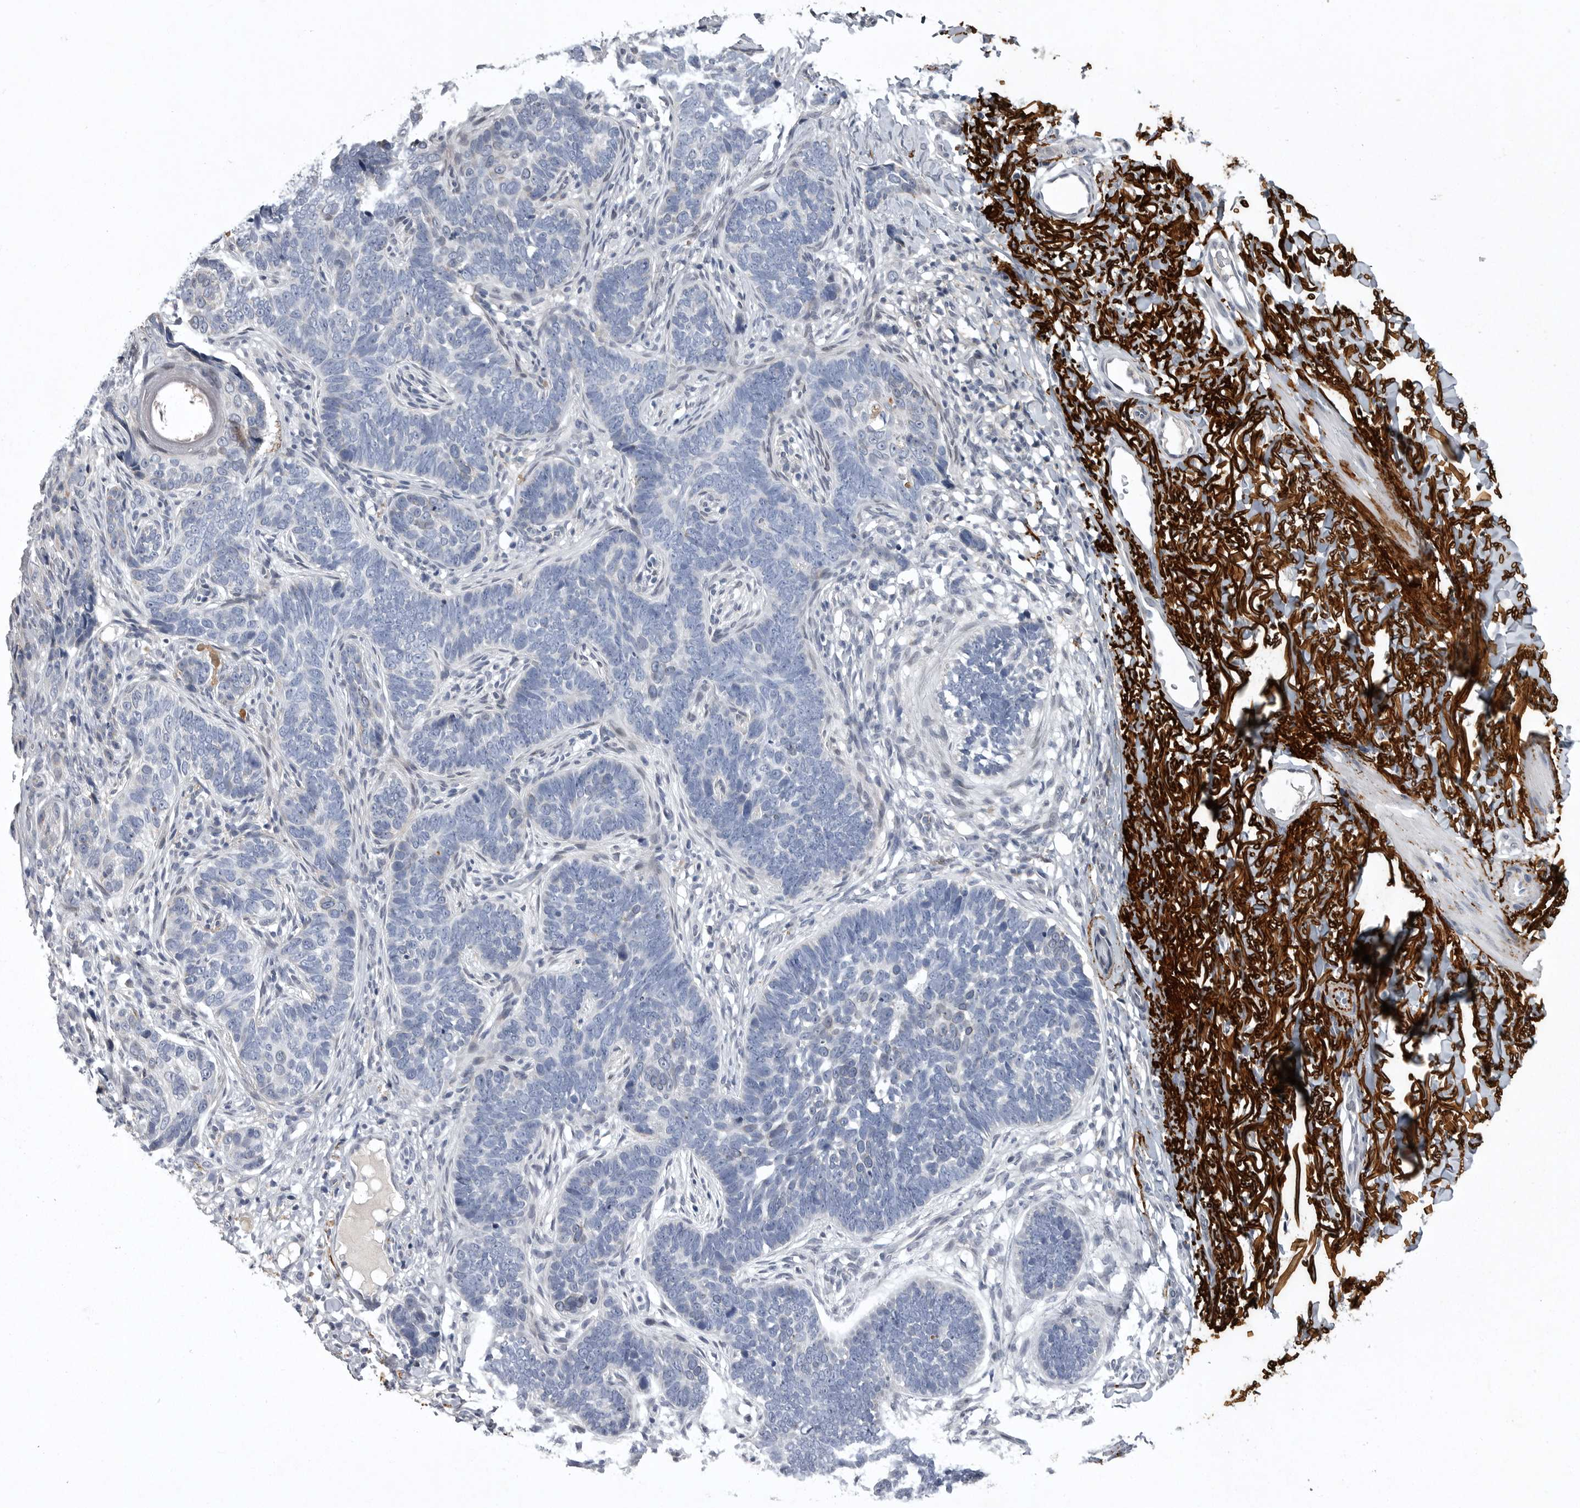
{"staining": {"intensity": "negative", "quantity": "none", "location": "none"}, "tissue": "skin cancer", "cell_type": "Tumor cells", "image_type": "cancer", "snomed": [{"axis": "morphology", "description": "Normal tissue, NOS"}, {"axis": "morphology", "description": "Basal cell carcinoma"}, {"axis": "topography", "description": "Skin"}], "caption": "High power microscopy image of an IHC micrograph of skin cancer (basal cell carcinoma), revealing no significant expression in tumor cells.", "gene": "CRP", "patient": {"sex": "male", "age": 77}}